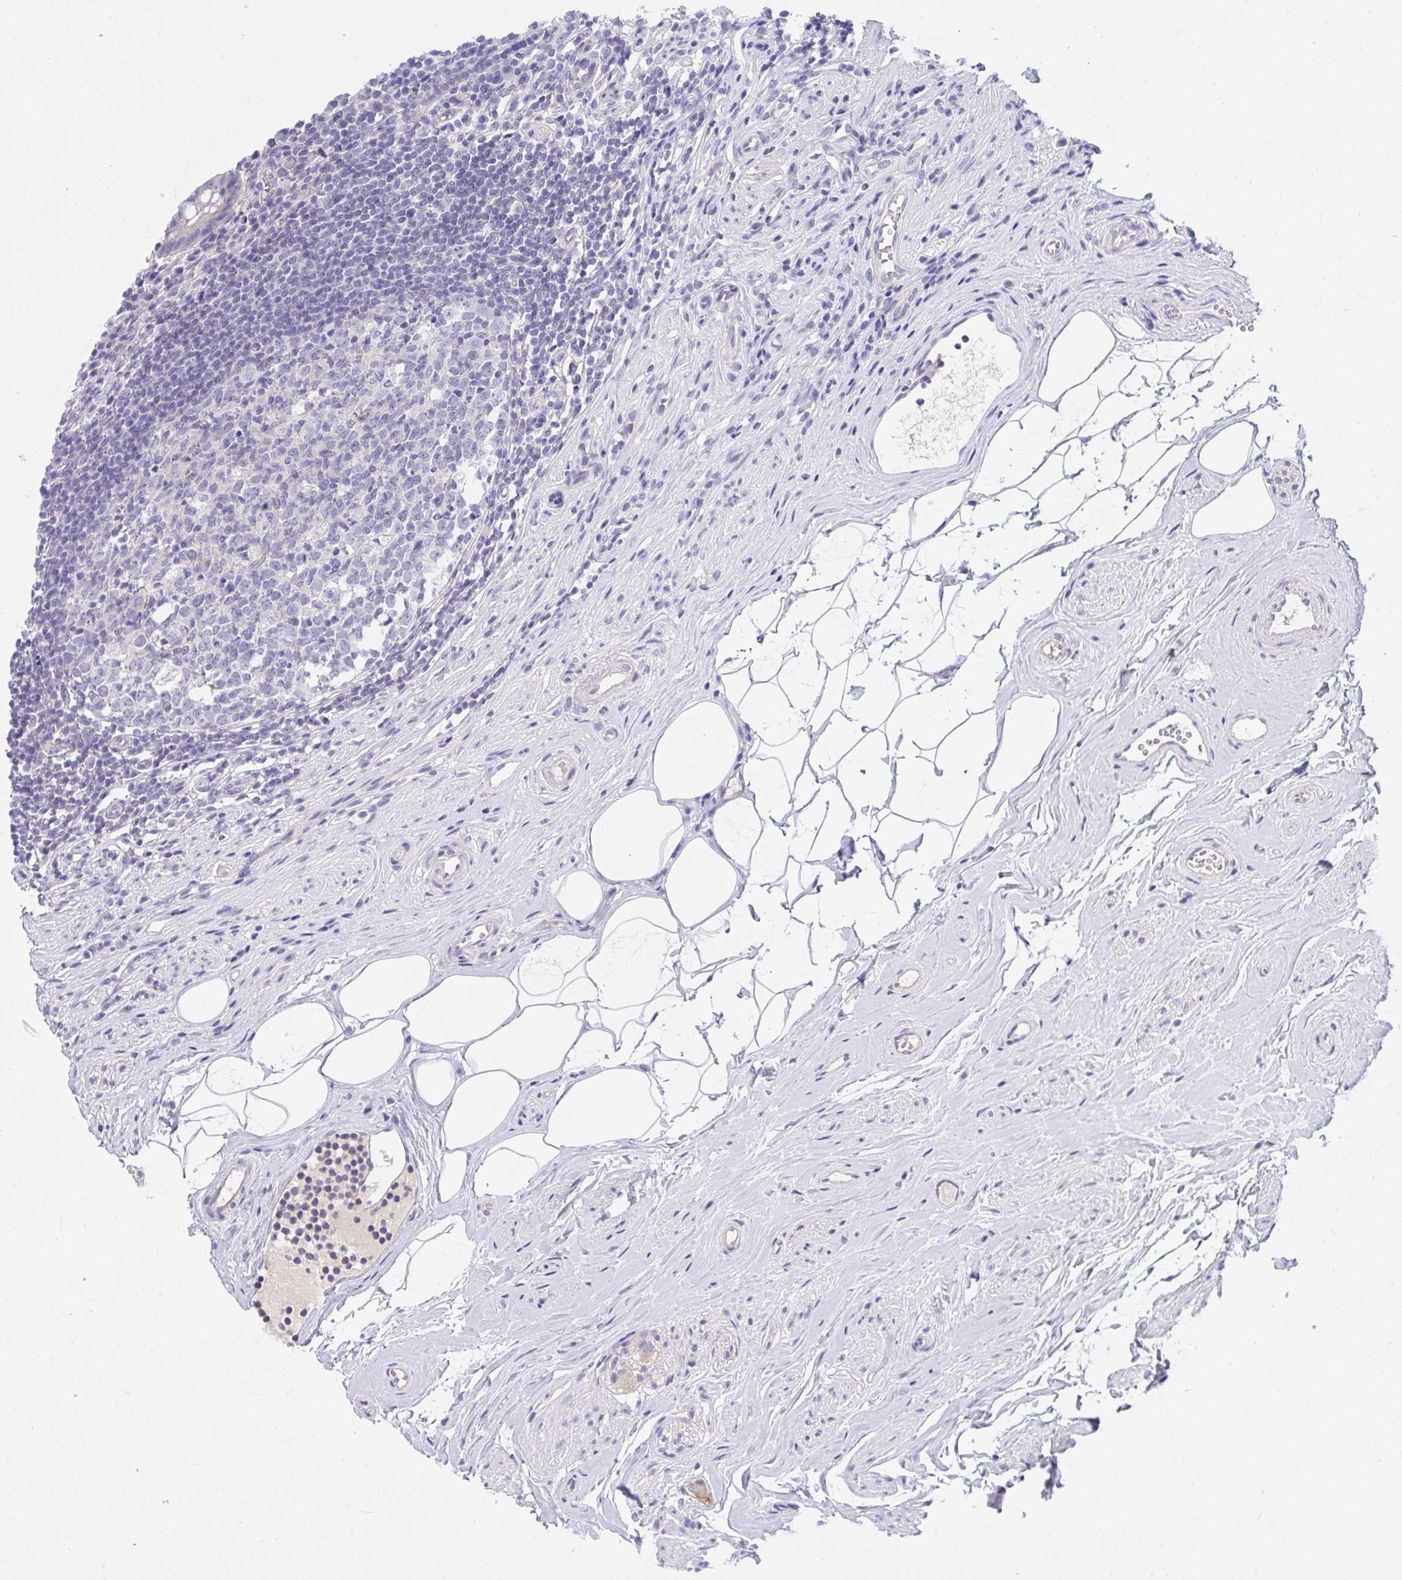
{"staining": {"intensity": "weak", "quantity": "<25%", "location": "cytoplasmic/membranous"}, "tissue": "appendix", "cell_type": "Glandular cells", "image_type": "normal", "snomed": [{"axis": "morphology", "description": "Normal tissue, NOS"}, {"axis": "topography", "description": "Appendix"}], "caption": "Glandular cells show no significant positivity in unremarkable appendix. (DAB immunohistochemistry (IHC) with hematoxylin counter stain).", "gene": "TLN2", "patient": {"sex": "female", "age": 56}}